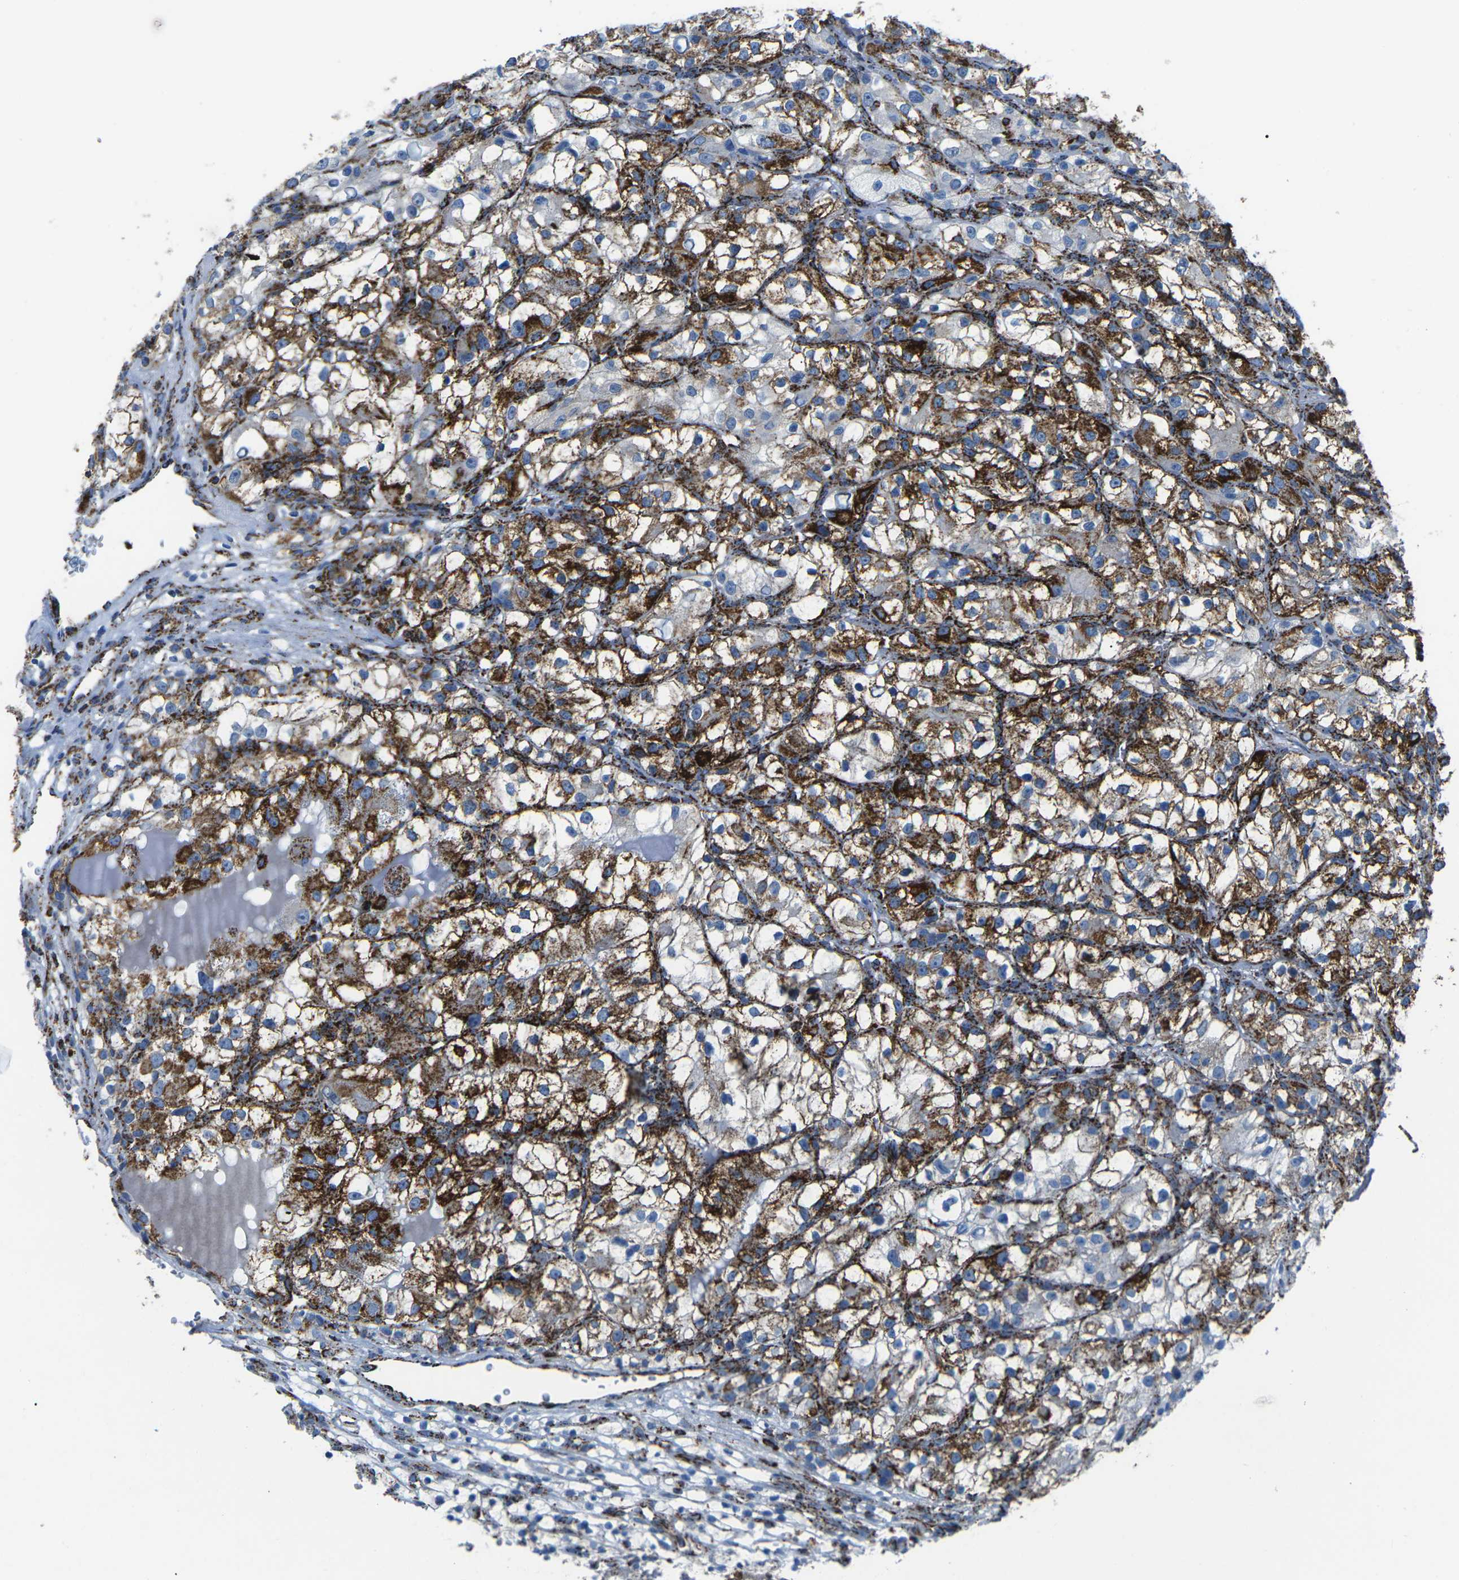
{"staining": {"intensity": "strong", "quantity": ">75%", "location": "cytoplasmic/membranous"}, "tissue": "renal cancer", "cell_type": "Tumor cells", "image_type": "cancer", "snomed": [{"axis": "morphology", "description": "Adenocarcinoma, NOS"}, {"axis": "topography", "description": "Kidney"}], "caption": "IHC of renal adenocarcinoma shows high levels of strong cytoplasmic/membranous expression in approximately >75% of tumor cells. (Stains: DAB (3,3'-diaminobenzidine) in brown, nuclei in blue, Microscopy: brightfield microscopy at high magnification).", "gene": "MT-CO2", "patient": {"sex": "female", "age": 57}}